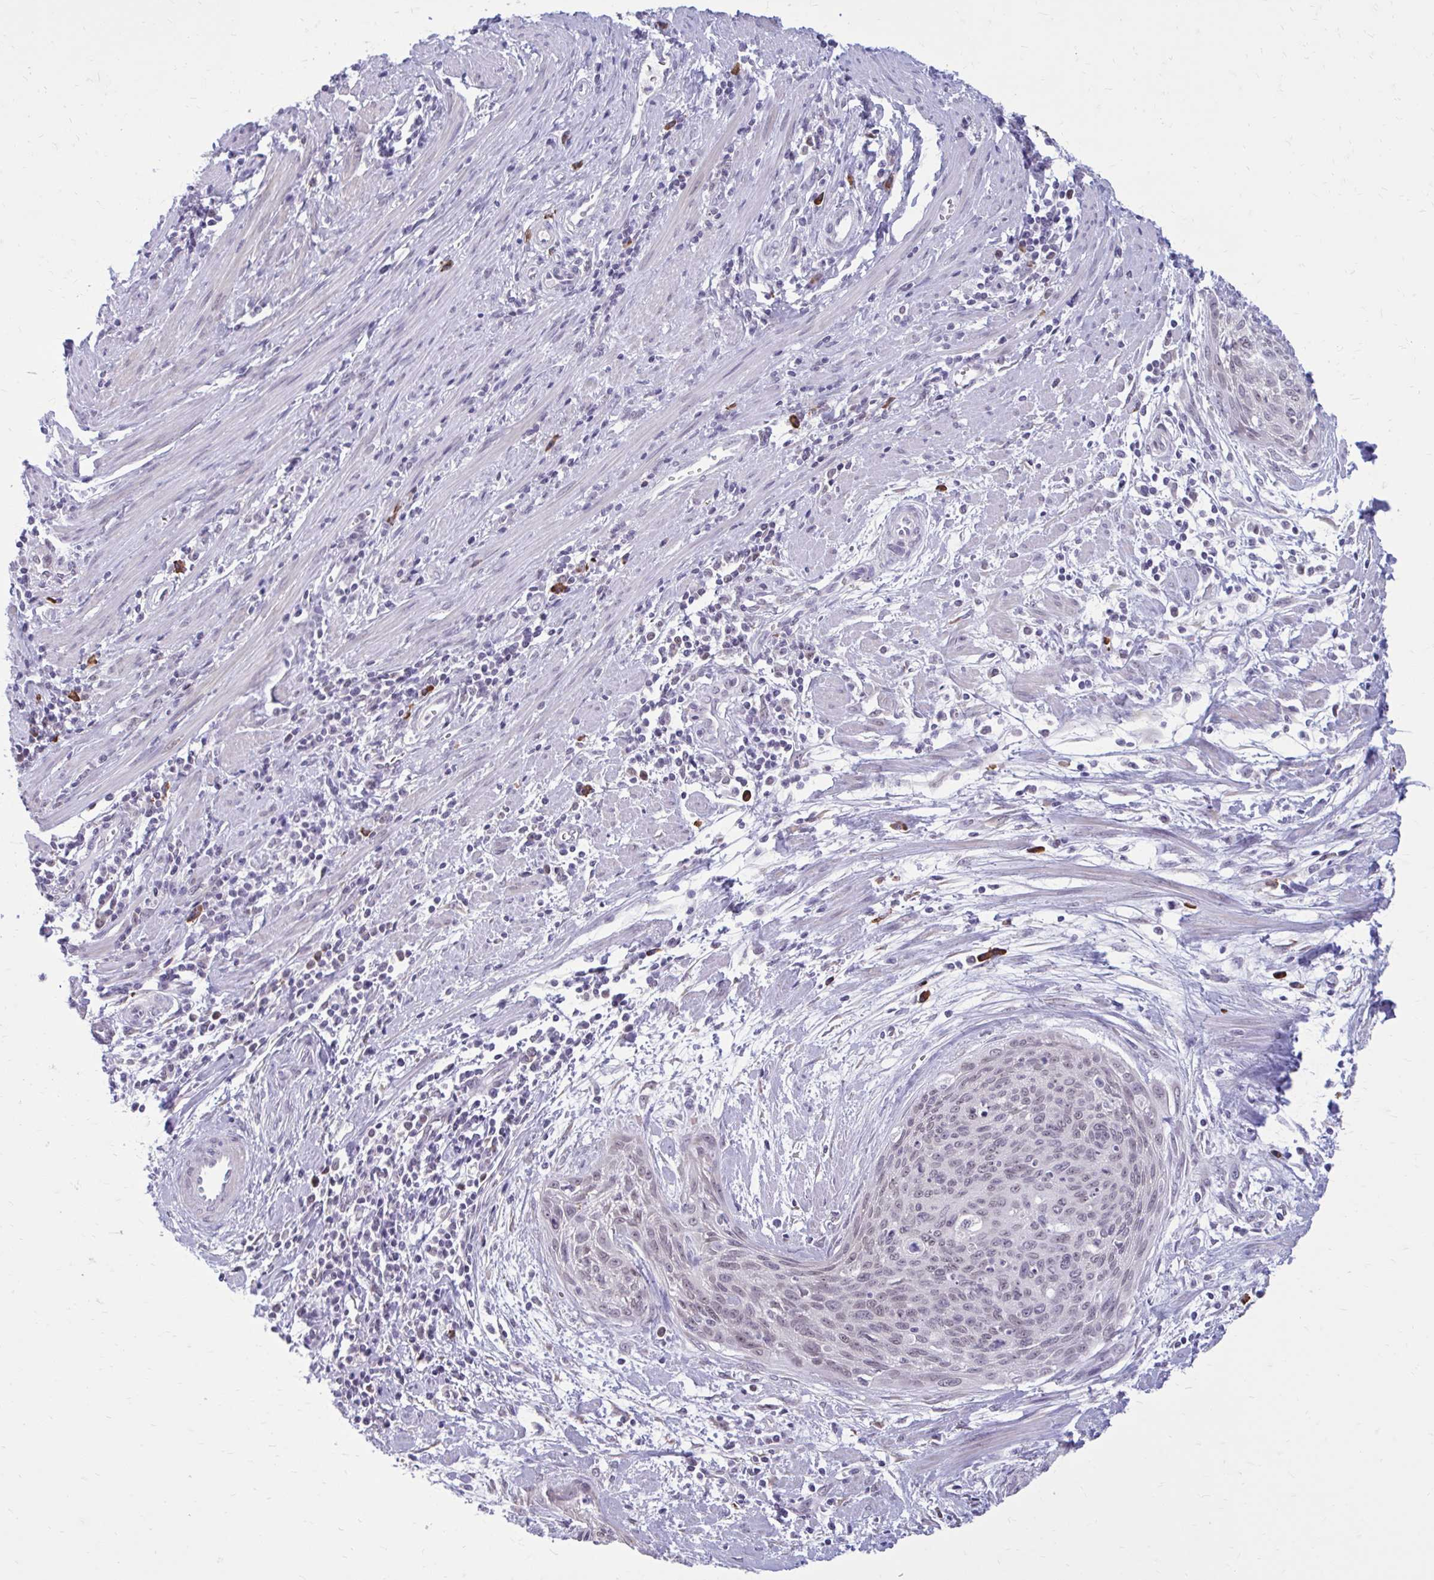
{"staining": {"intensity": "weak", "quantity": "25%-75%", "location": "nuclear"}, "tissue": "cervical cancer", "cell_type": "Tumor cells", "image_type": "cancer", "snomed": [{"axis": "morphology", "description": "Squamous cell carcinoma, NOS"}, {"axis": "topography", "description": "Cervix"}], "caption": "The immunohistochemical stain highlights weak nuclear positivity in tumor cells of cervical cancer tissue. Immunohistochemistry stains the protein of interest in brown and the nuclei are stained blue.", "gene": "PROSER1", "patient": {"sex": "female", "age": 55}}